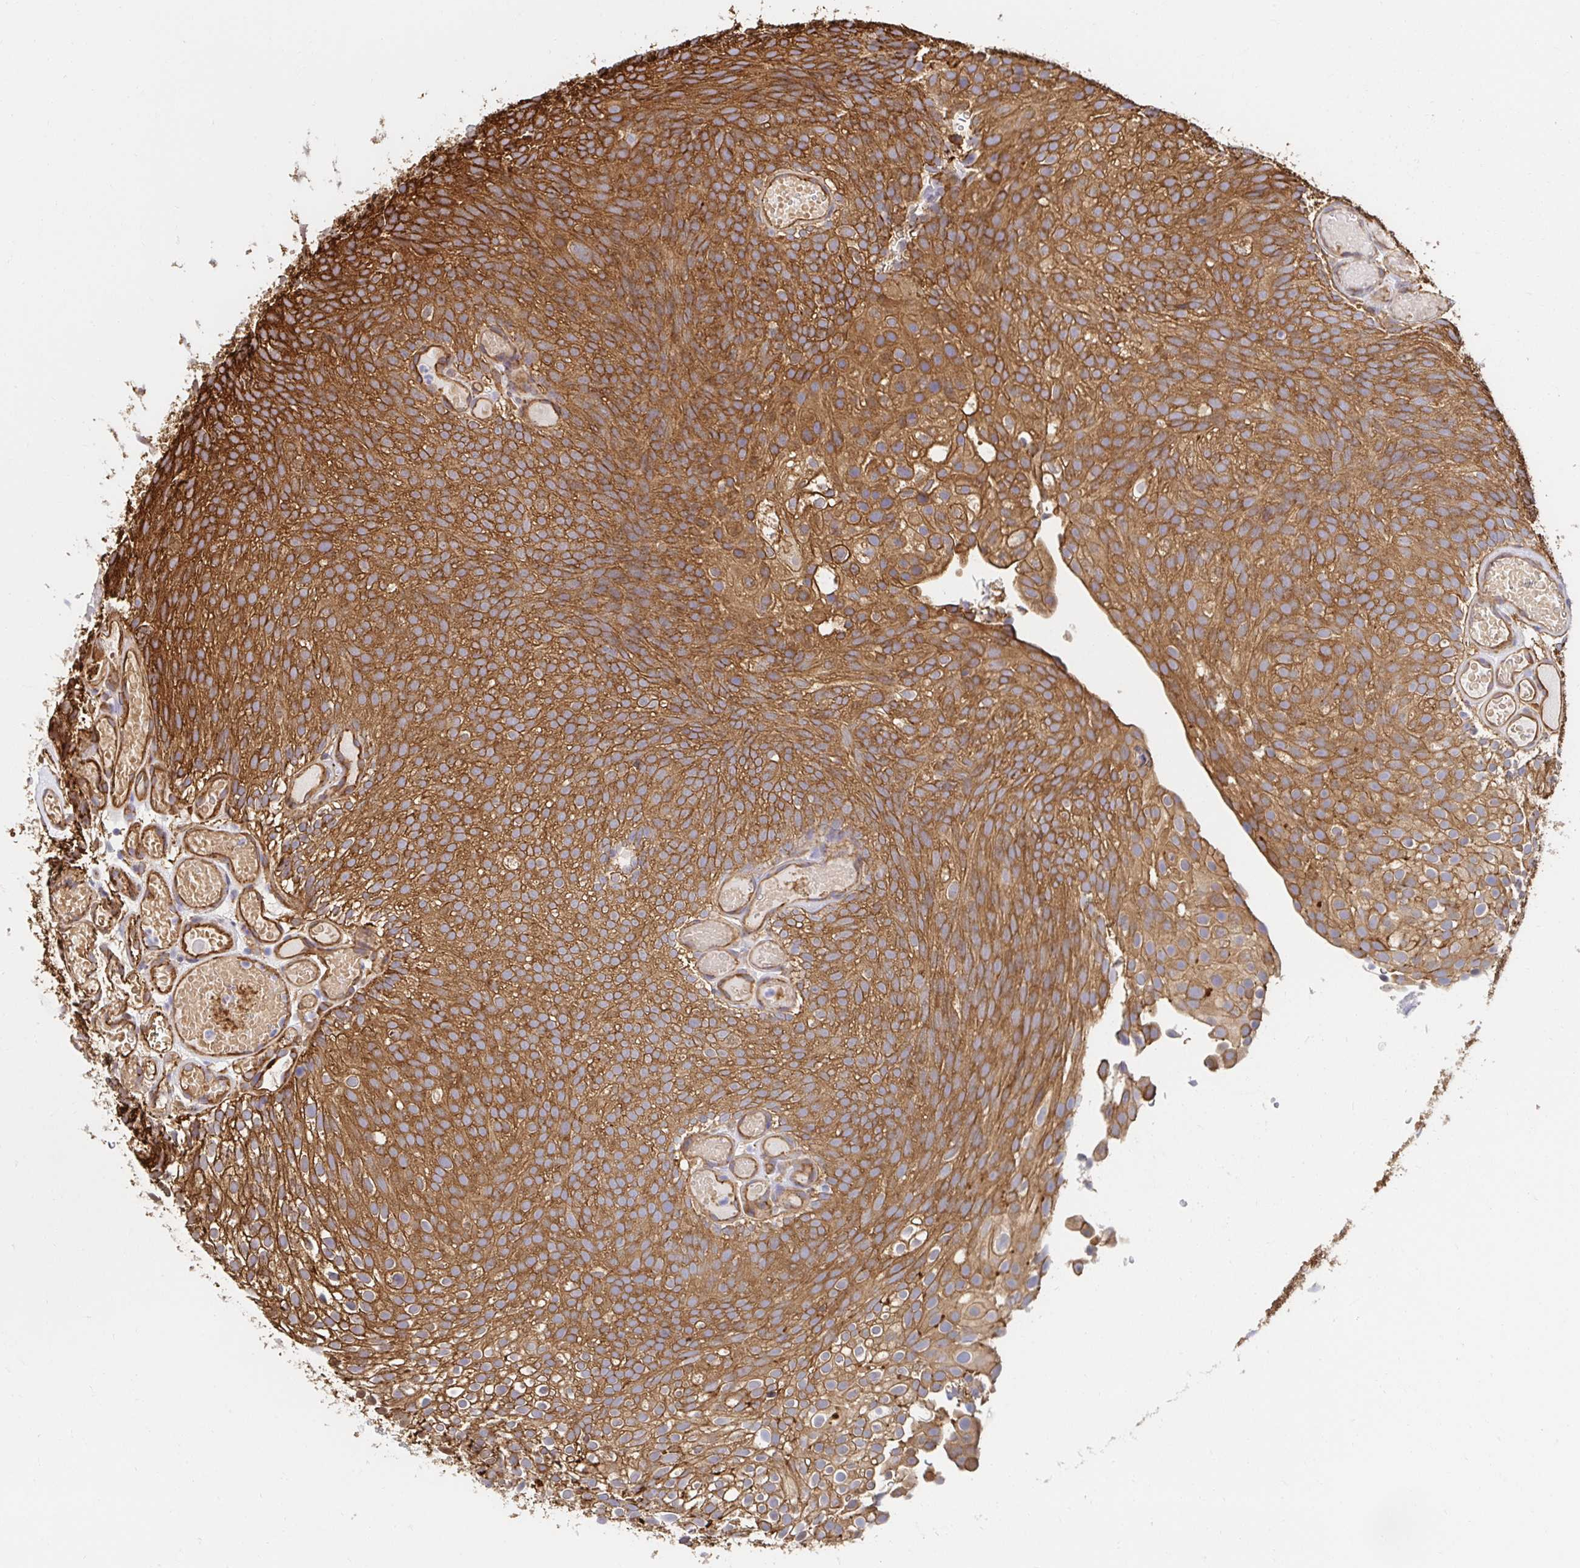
{"staining": {"intensity": "strong", "quantity": ">75%", "location": "cytoplasmic/membranous"}, "tissue": "urothelial cancer", "cell_type": "Tumor cells", "image_type": "cancer", "snomed": [{"axis": "morphology", "description": "Urothelial carcinoma, Low grade"}, {"axis": "topography", "description": "Urinary bladder"}], "caption": "Urothelial carcinoma (low-grade) stained with DAB (3,3'-diaminobenzidine) IHC displays high levels of strong cytoplasmic/membranous positivity in about >75% of tumor cells.", "gene": "CTTN", "patient": {"sex": "male", "age": 78}}